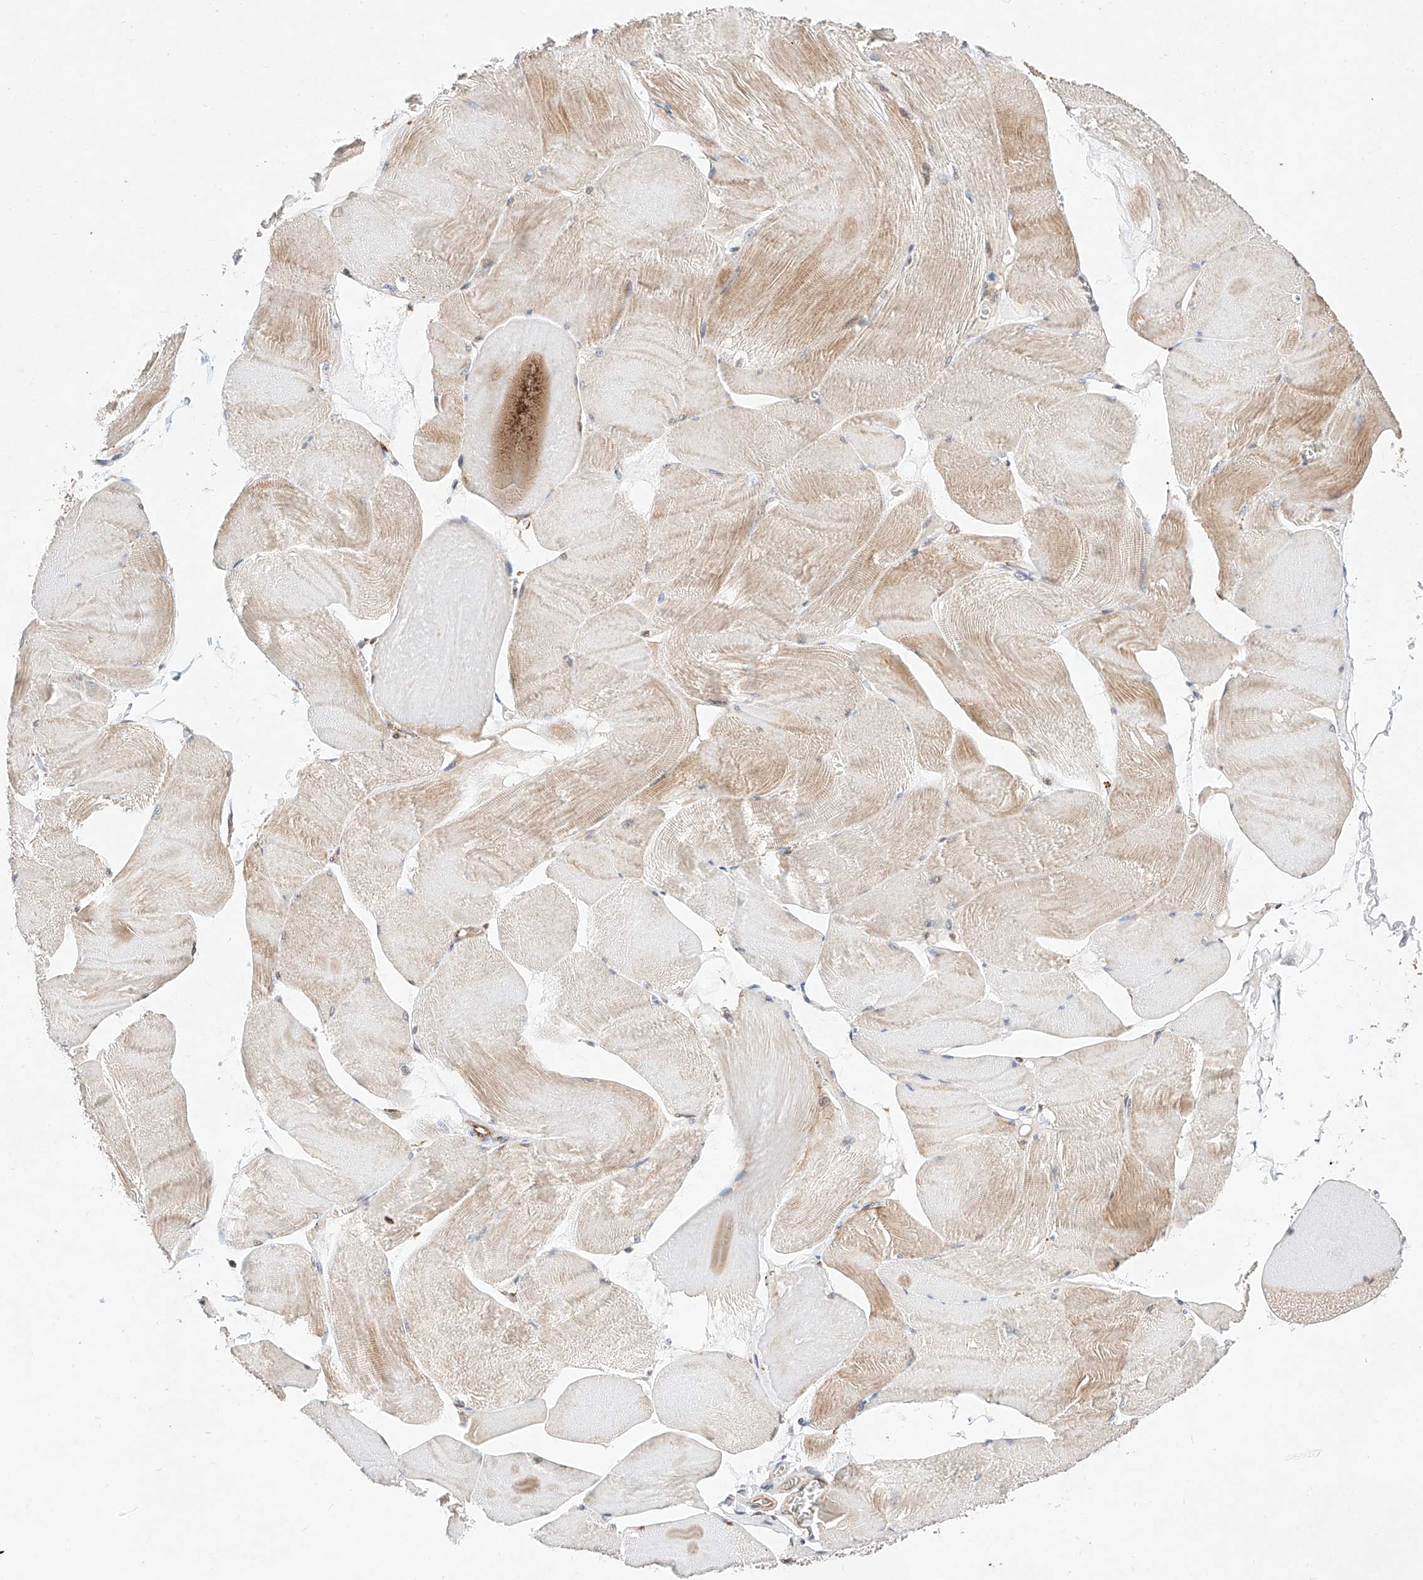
{"staining": {"intensity": "moderate", "quantity": "25%-75%", "location": "cytoplasmic/membranous"}, "tissue": "skeletal muscle", "cell_type": "Myocytes", "image_type": "normal", "snomed": [{"axis": "morphology", "description": "Normal tissue, NOS"}, {"axis": "morphology", "description": "Basal cell carcinoma"}, {"axis": "topography", "description": "Skeletal muscle"}], "caption": "This is a micrograph of immunohistochemistry (IHC) staining of unremarkable skeletal muscle, which shows moderate staining in the cytoplasmic/membranous of myocytes.", "gene": "ATP9B", "patient": {"sex": "female", "age": 64}}